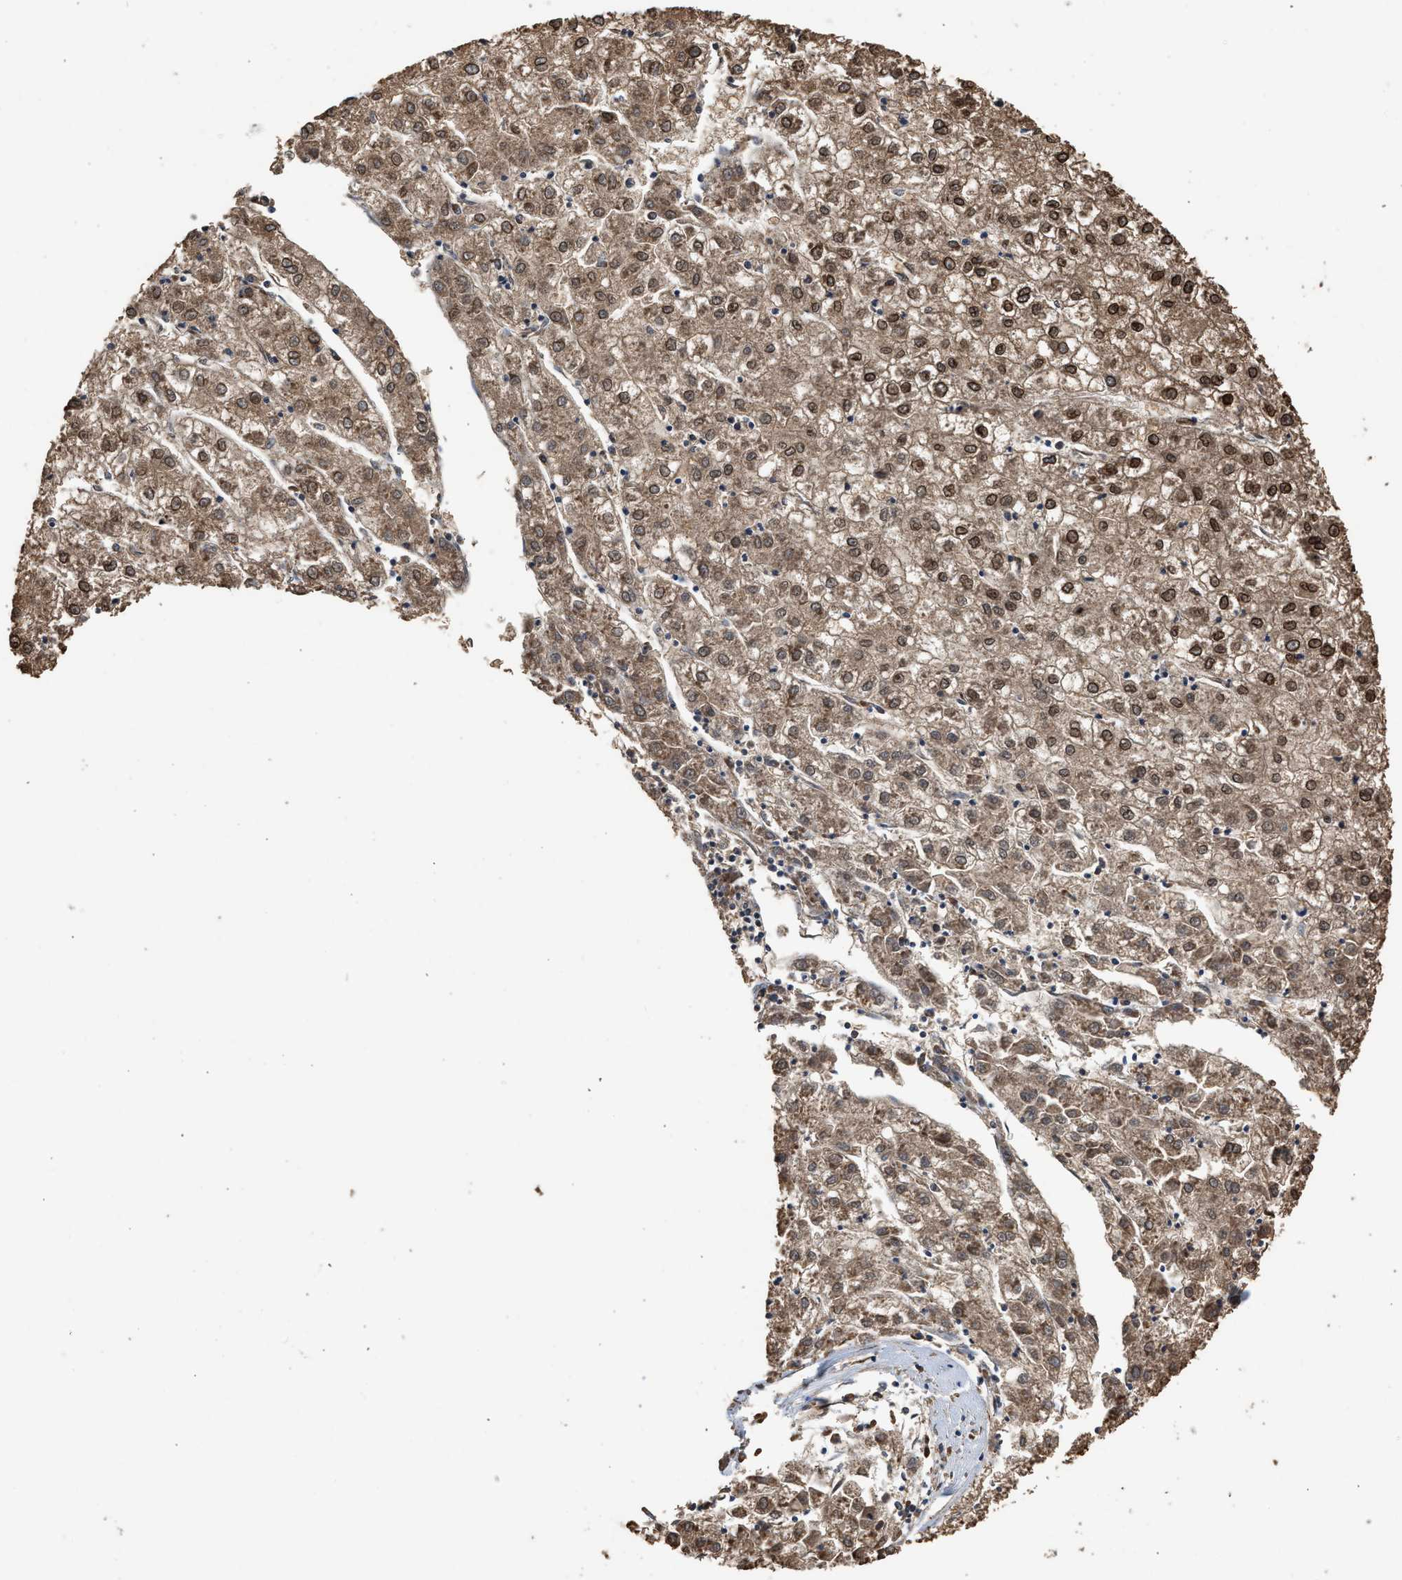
{"staining": {"intensity": "moderate", "quantity": "25%-75%", "location": "cytoplasmic/membranous,nuclear"}, "tissue": "liver cancer", "cell_type": "Tumor cells", "image_type": "cancer", "snomed": [{"axis": "morphology", "description": "Carcinoma, Hepatocellular, NOS"}, {"axis": "topography", "description": "Liver"}], "caption": "This image shows immunohistochemistry staining of human liver cancer, with medium moderate cytoplasmic/membranous and nuclear positivity in about 25%-75% of tumor cells.", "gene": "PPP4R3B", "patient": {"sex": "male", "age": 72}}